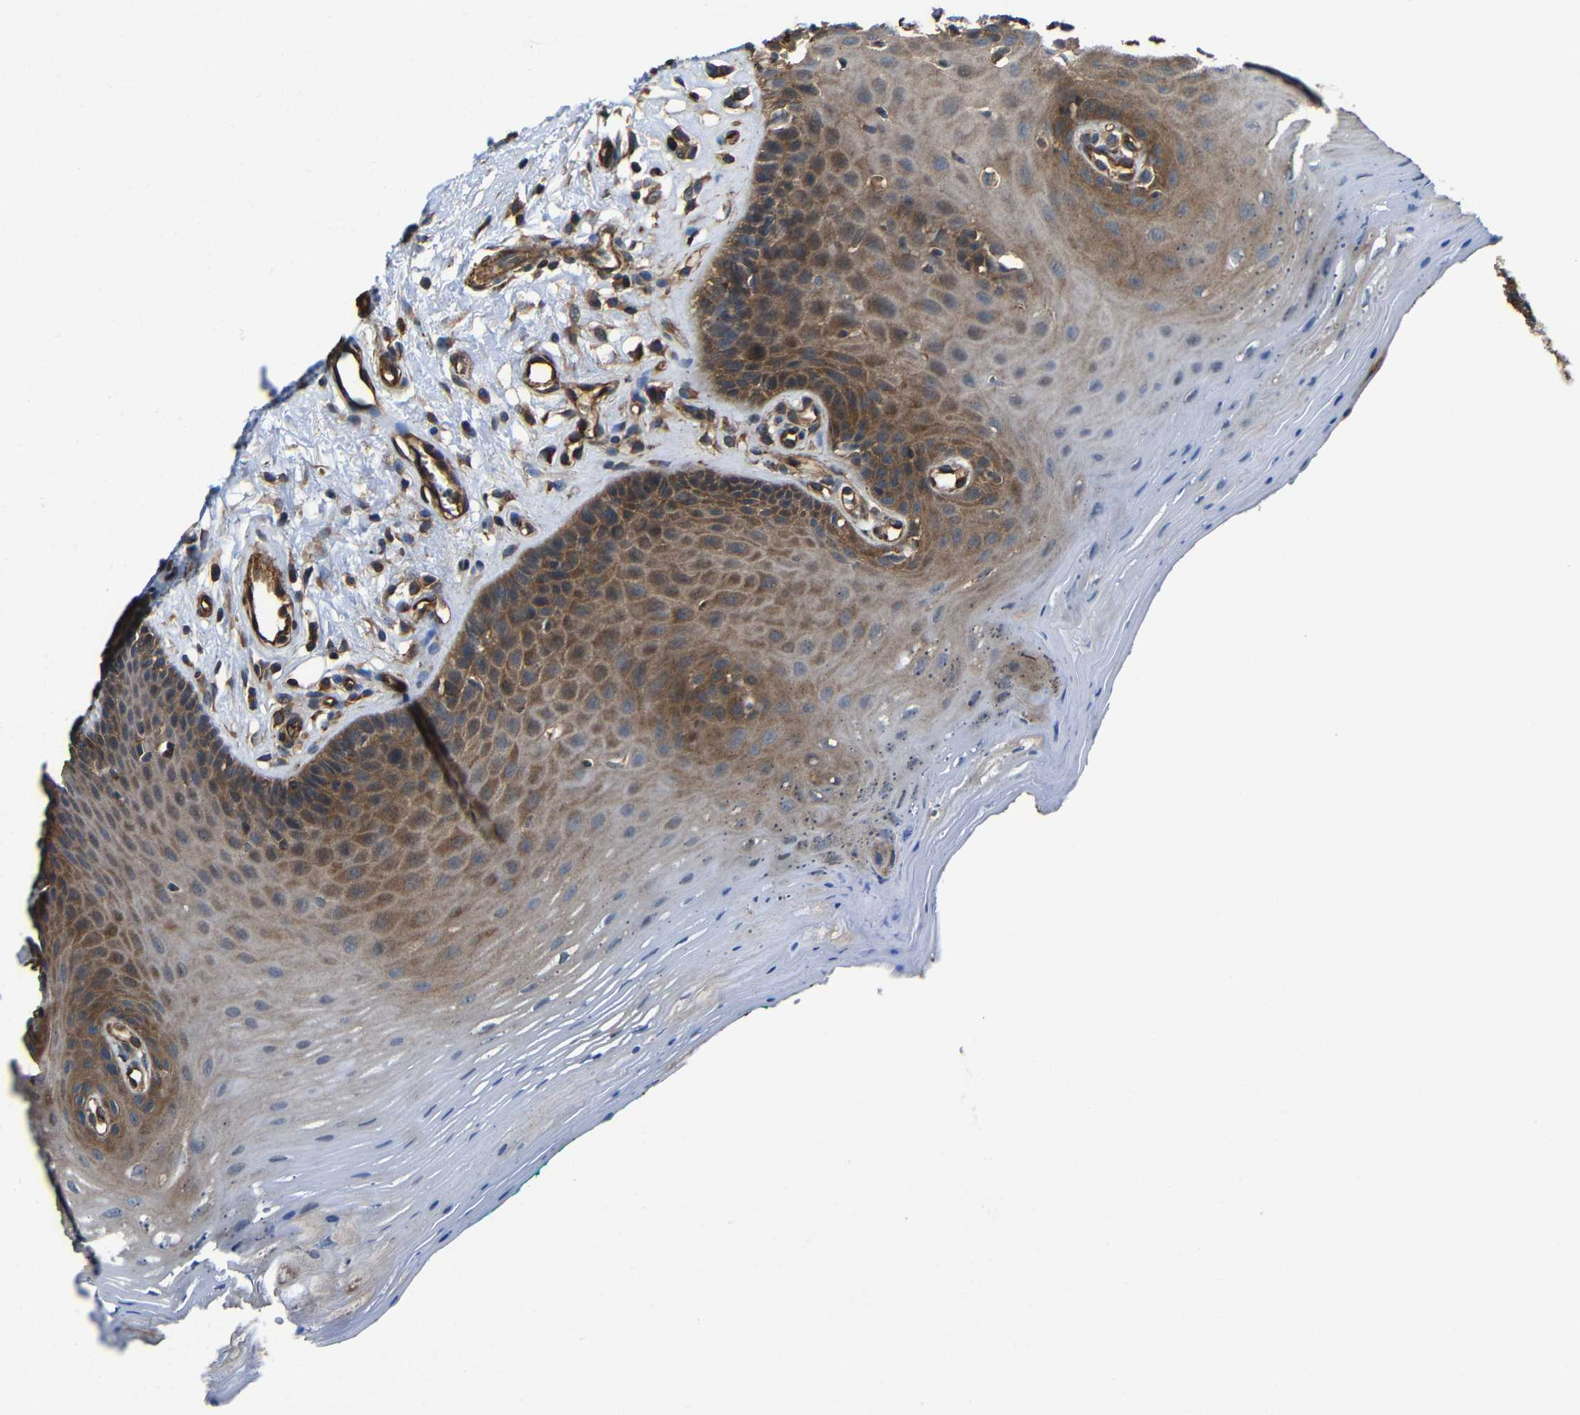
{"staining": {"intensity": "moderate", "quantity": "25%-75%", "location": "cytoplasmic/membranous"}, "tissue": "oral mucosa", "cell_type": "Squamous epithelial cells", "image_type": "normal", "snomed": [{"axis": "morphology", "description": "Normal tissue, NOS"}, {"axis": "topography", "description": "Skeletal muscle"}, {"axis": "topography", "description": "Oral tissue"}], "caption": "Immunohistochemistry image of normal oral mucosa: human oral mucosa stained using immunohistochemistry (IHC) exhibits medium levels of moderate protein expression localized specifically in the cytoplasmic/membranous of squamous epithelial cells, appearing as a cytoplasmic/membranous brown color.", "gene": "PTCH1", "patient": {"sex": "male", "age": 58}}